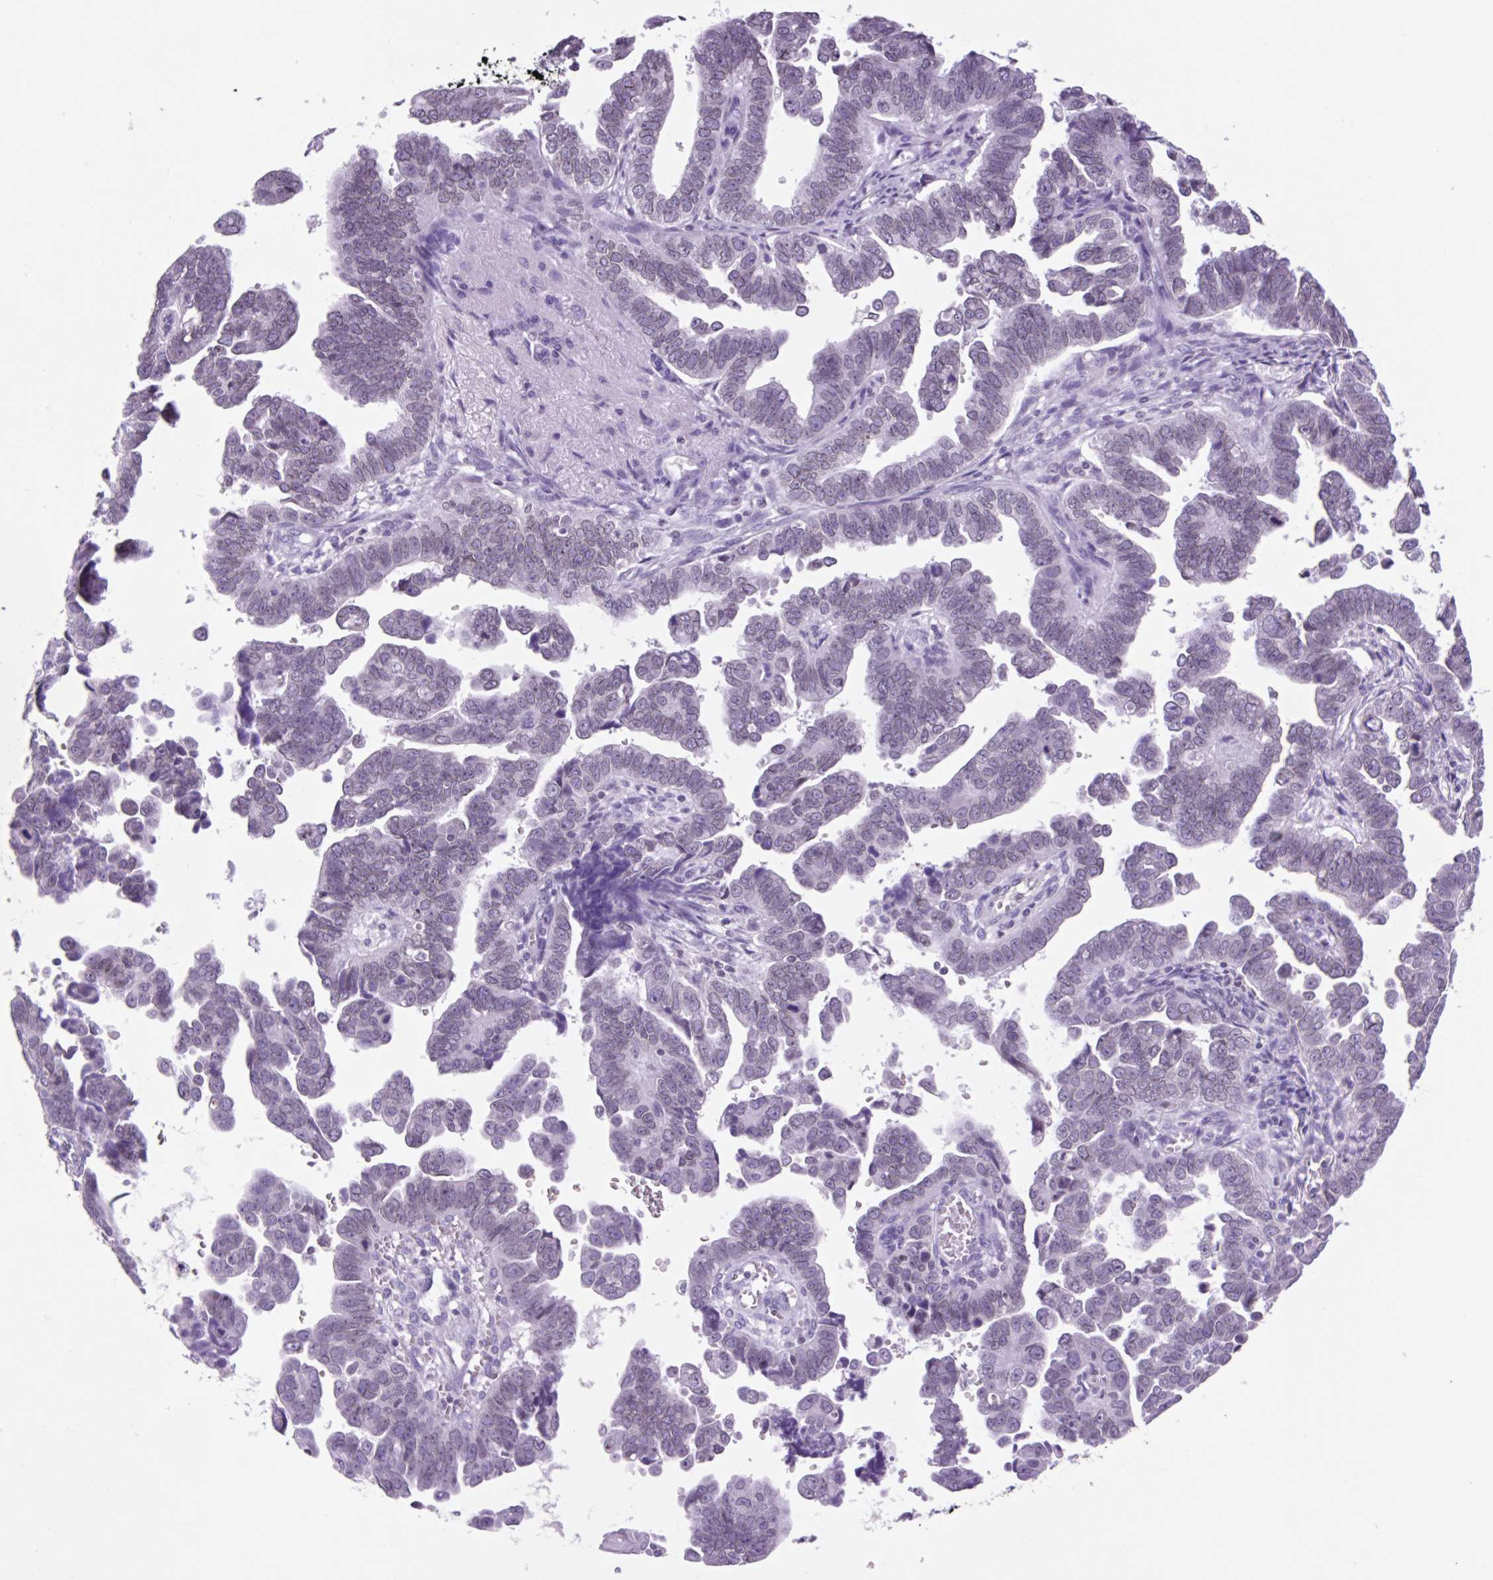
{"staining": {"intensity": "negative", "quantity": "none", "location": "none"}, "tissue": "endometrial cancer", "cell_type": "Tumor cells", "image_type": "cancer", "snomed": [{"axis": "morphology", "description": "Adenocarcinoma, NOS"}, {"axis": "topography", "description": "Endometrium"}], "caption": "This is a histopathology image of IHC staining of adenocarcinoma (endometrial), which shows no staining in tumor cells.", "gene": "VPREB1", "patient": {"sex": "female", "age": 75}}